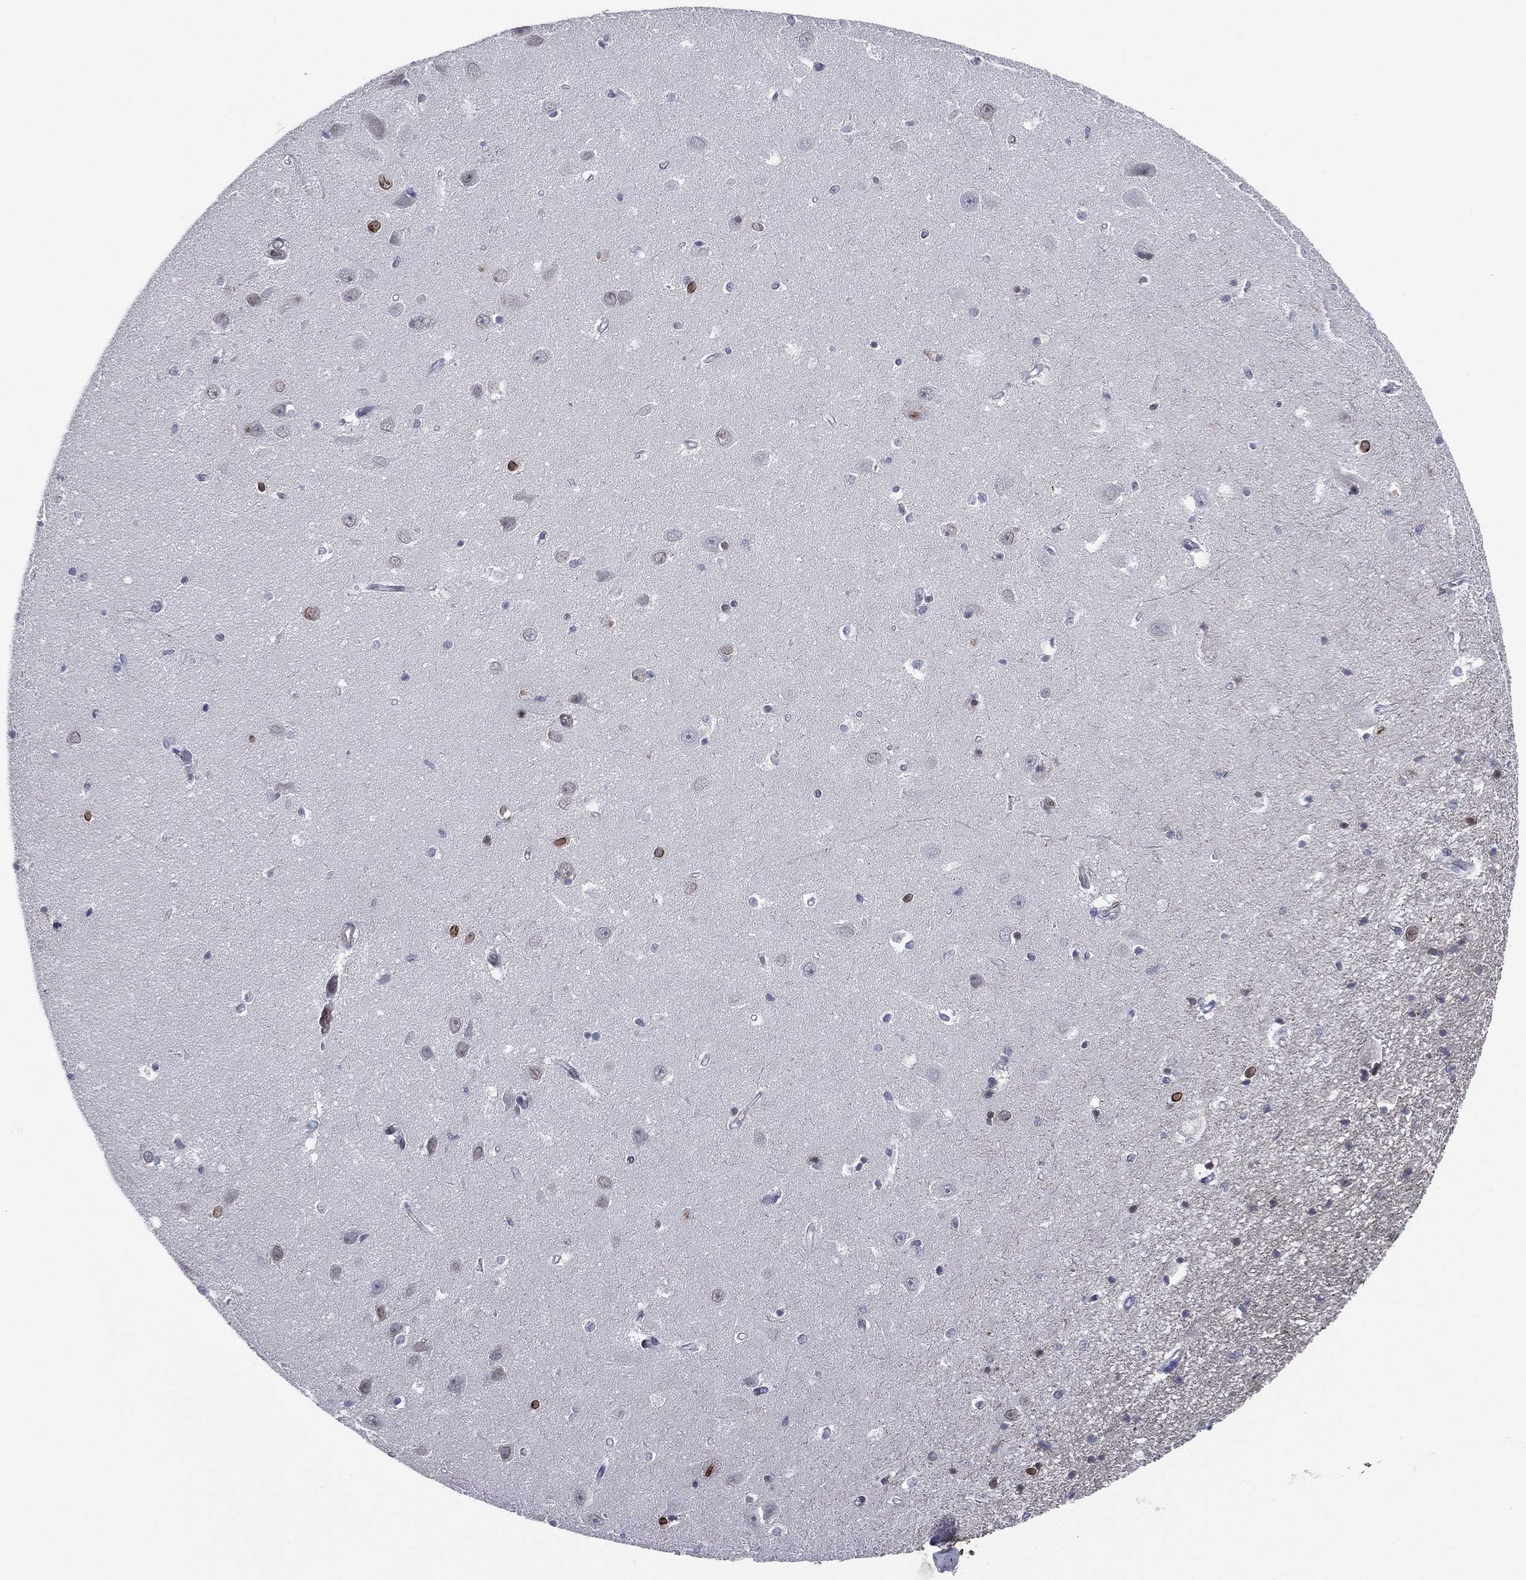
{"staining": {"intensity": "strong", "quantity": "<25%", "location": "nuclear"}, "tissue": "hippocampus", "cell_type": "Glial cells", "image_type": "normal", "snomed": [{"axis": "morphology", "description": "Normal tissue, NOS"}, {"axis": "topography", "description": "Hippocampus"}], "caption": "Brown immunohistochemical staining in unremarkable hippocampus shows strong nuclear expression in about <25% of glial cells.", "gene": "LMNB1", "patient": {"sex": "female", "age": 64}}